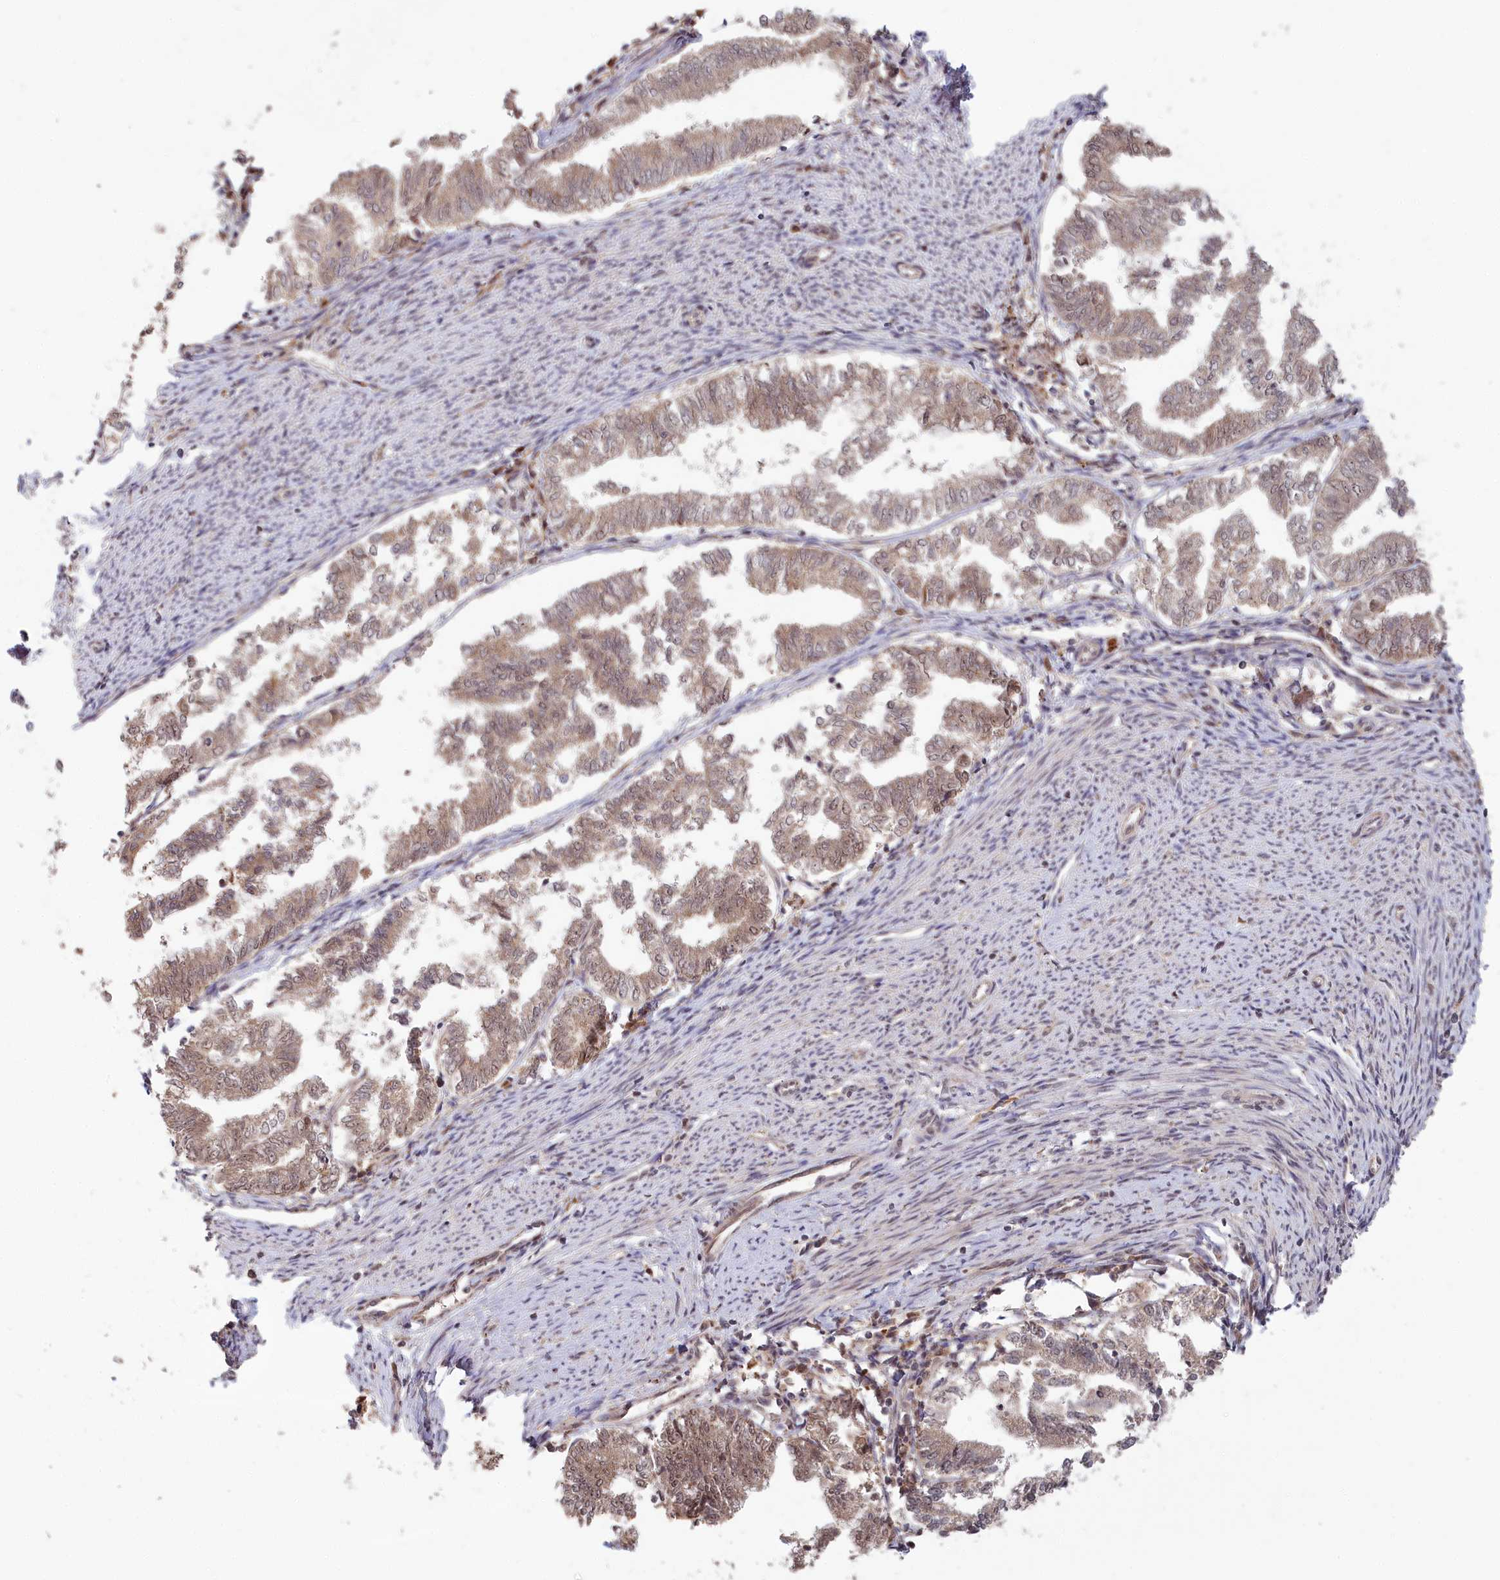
{"staining": {"intensity": "weak", "quantity": ">75%", "location": "cytoplasmic/membranous,nuclear"}, "tissue": "endometrial cancer", "cell_type": "Tumor cells", "image_type": "cancer", "snomed": [{"axis": "morphology", "description": "Adenocarcinoma, NOS"}, {"axis": "topography", "description": "Endometrium"}], "caption": "Endometrial cancer stained with DAB (3,3'-diaminobenzidine) IHC reveals low levels of weak cytoplasmic/membranous and nuclear positivity in approximately >75% of tumor cells.", "gene": "WAPL", "patient": {"sex": "female", "age": 79}}